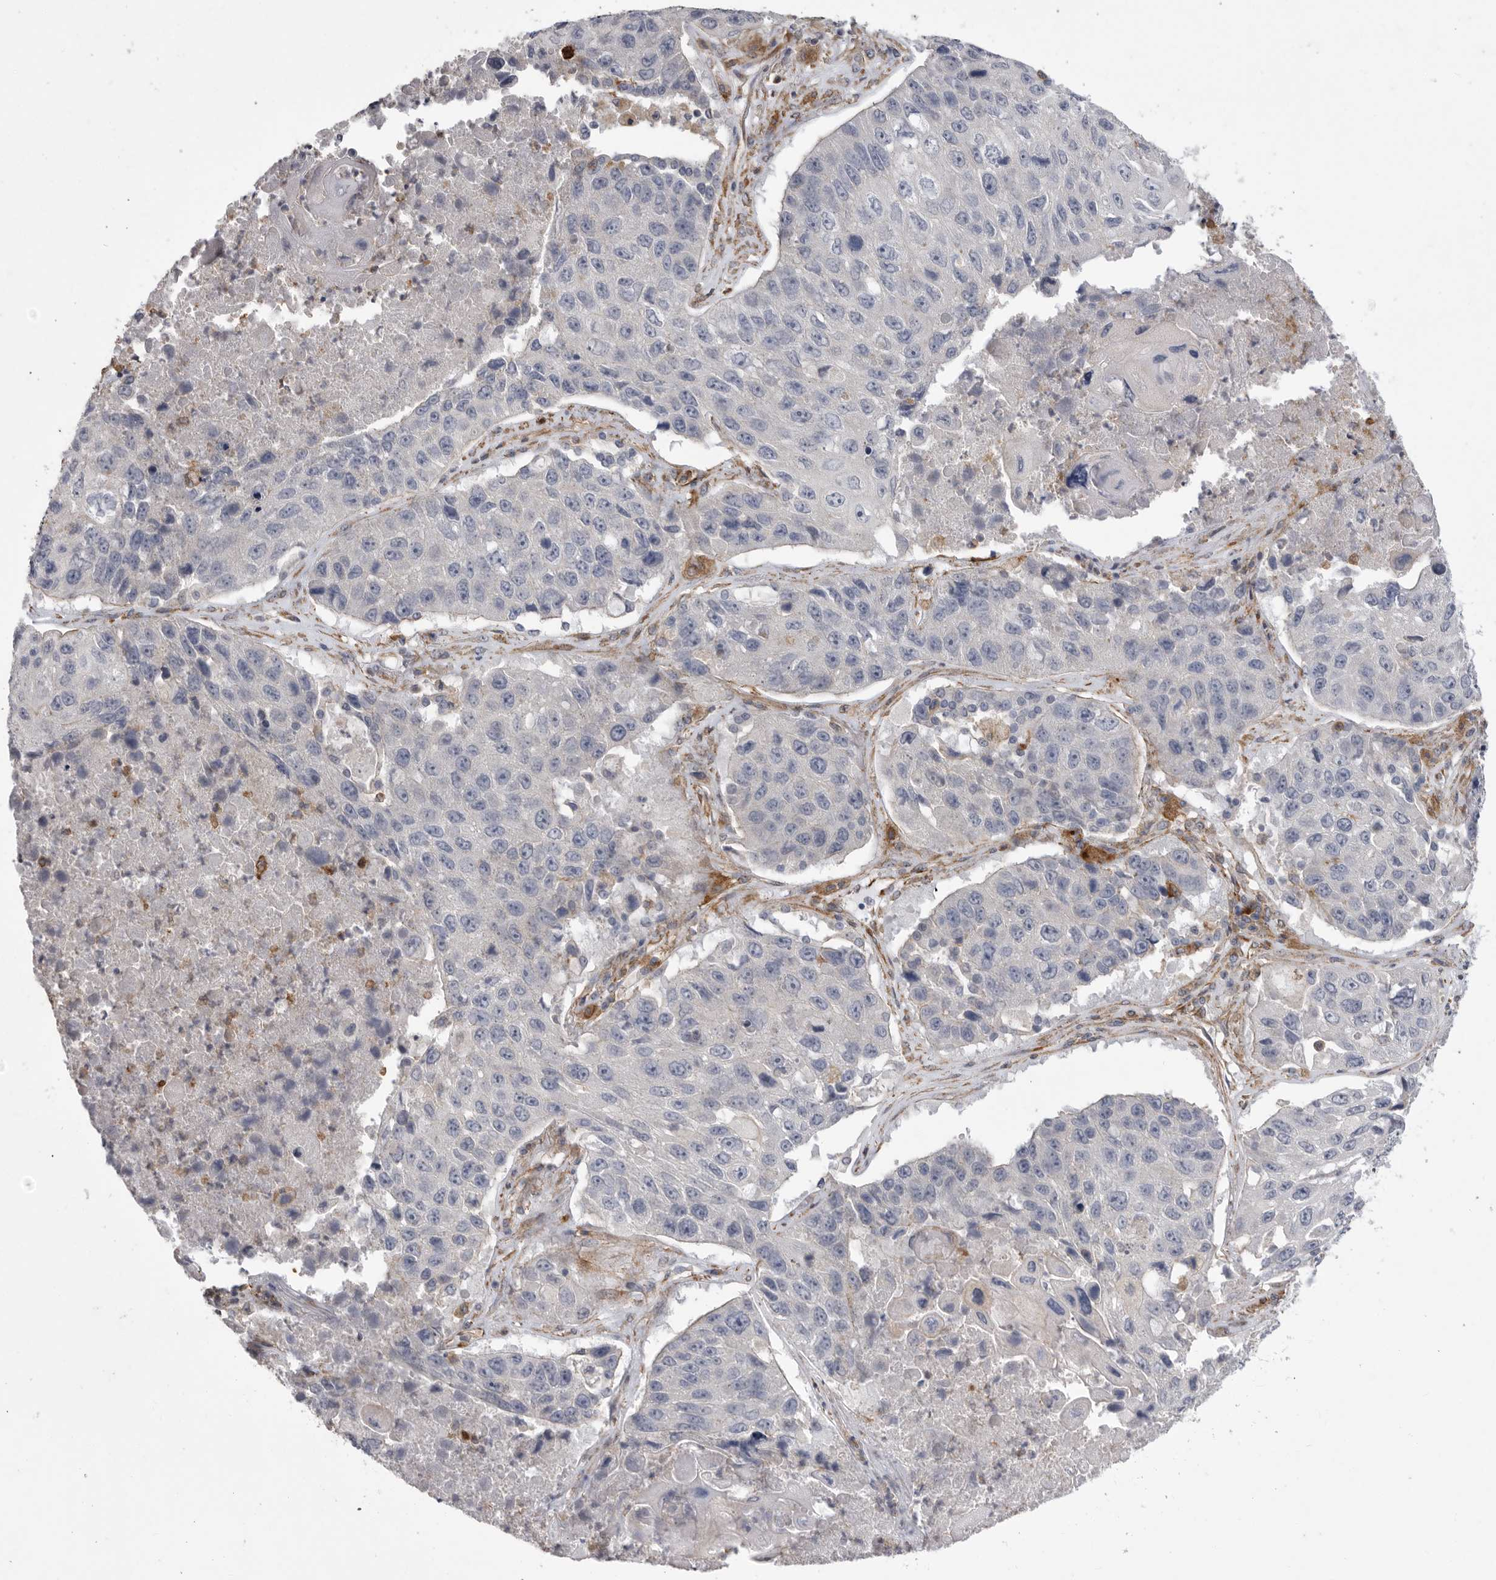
{"staining": {"intensity": "negative", "quantity": "none", "location": "none"}, "tissue": "lung cancer", "cell_type": "Tumor cells", "image_type": "cancer", "snomed": [{"axis": "morphology", "description": "Squamous cell carcinoma, NOS"}, {"axis": "topography", "description": "Lung"}], "caption": "Lung cancer (squamous cell carcinoma) was stained to show a protein in brown. There is no significant expression in tumor cells. (DAB IHC visualized using brightfield microscopy, high magnification).", "gene": "SIGLEC10", "patient": {"sex": "male", "age": 61}}